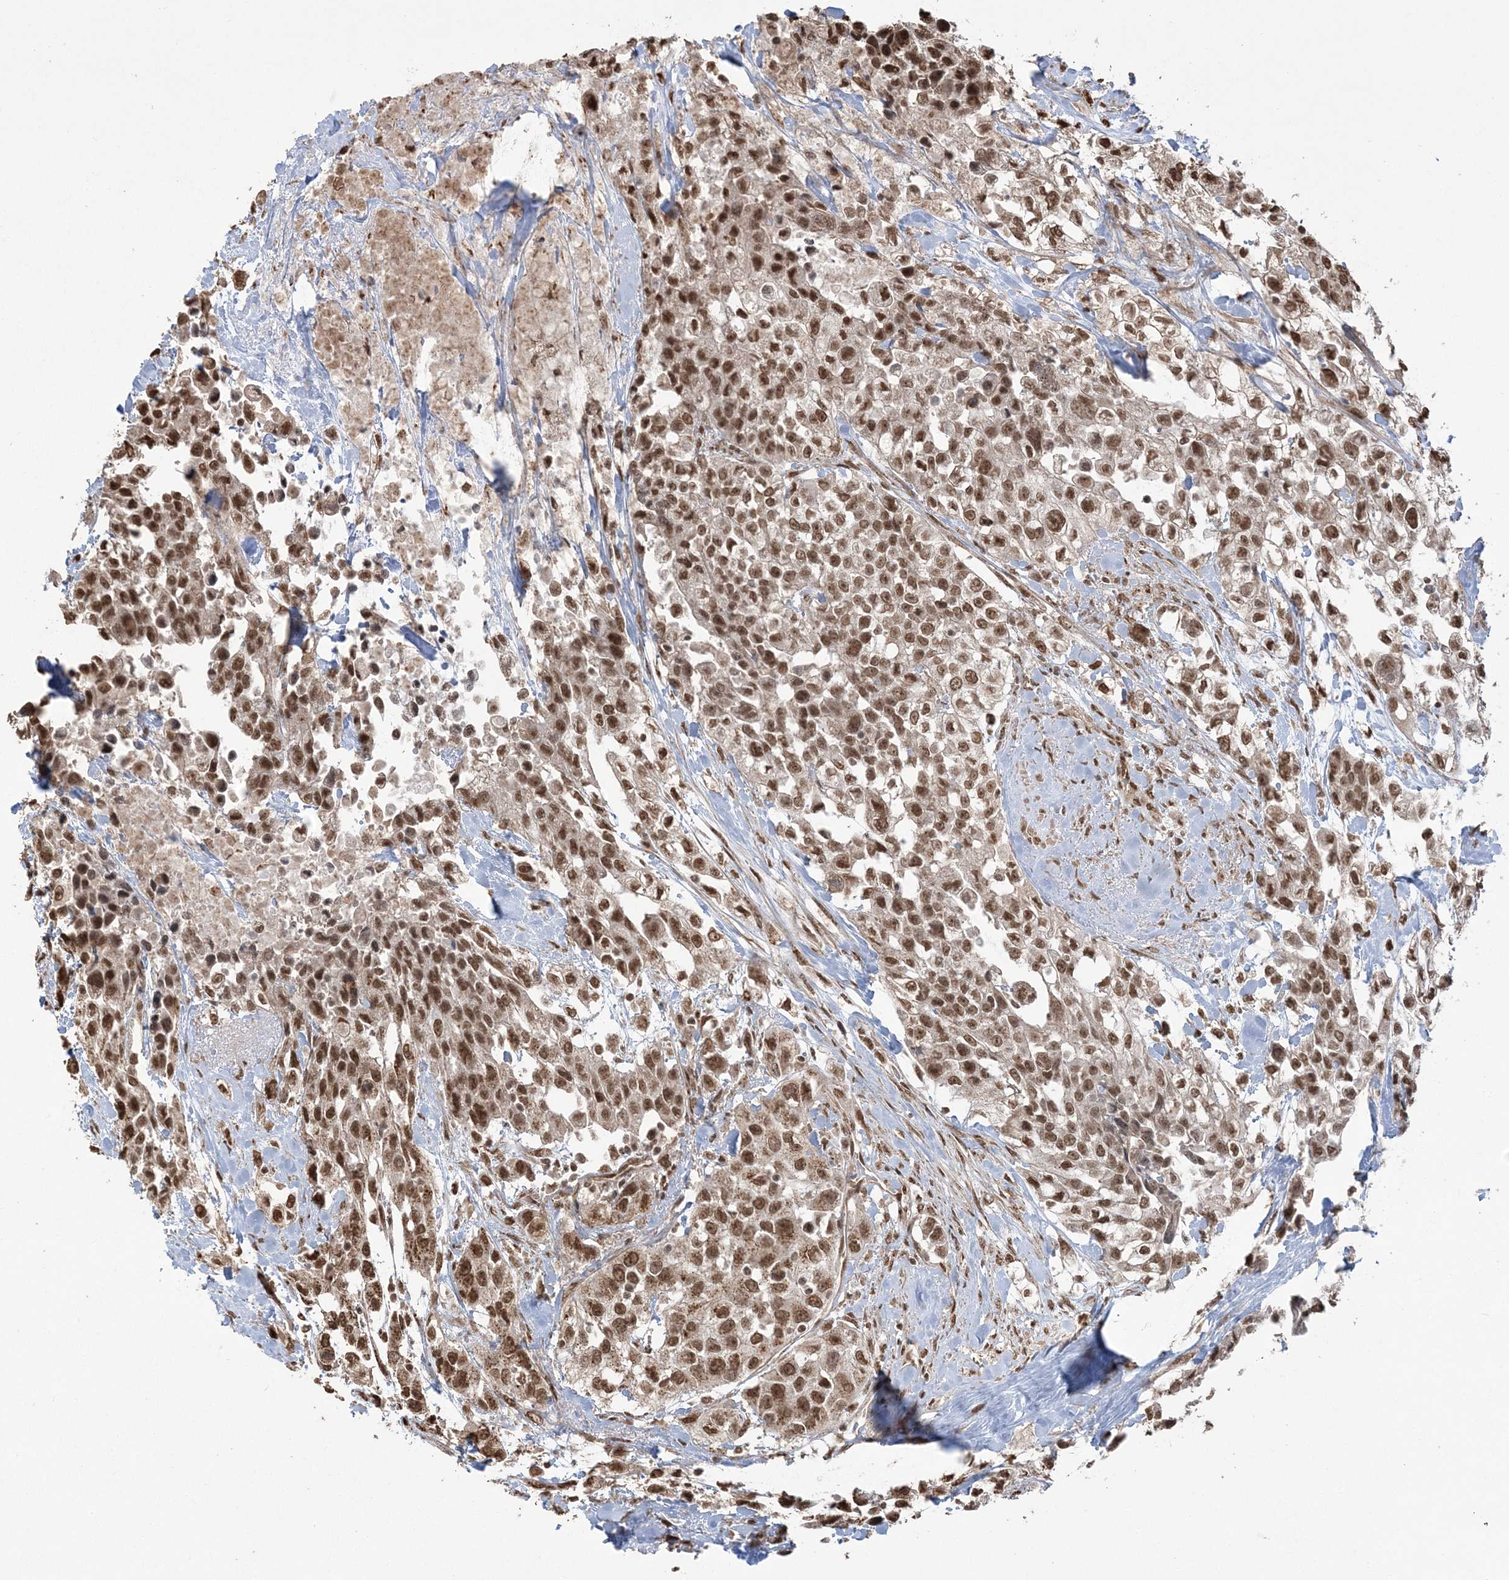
{"staining": {"intensity": "strong", "quantity": ">75%", "location": "nuclear"}, "tissue": "urothelial cancer", "cell_type": "Tumor cells", "image_type": "cancer", "snomed": [{"axis": "morphology", "description": "Urothelial carcinoma, High grade"}, {"axis": "topography", "description": "Urinary bladder"}], "caption": "IHC image of neoplastic tissue: human urothelial carcinoma (high-grade) stained using IHC displays high levels of strong protein expression localized specifically in the nuclear of tumor cells, appearing as a nuclear brown color.", "gene": "ZNF839", "patient": {"sex": "female", "age": 80}}